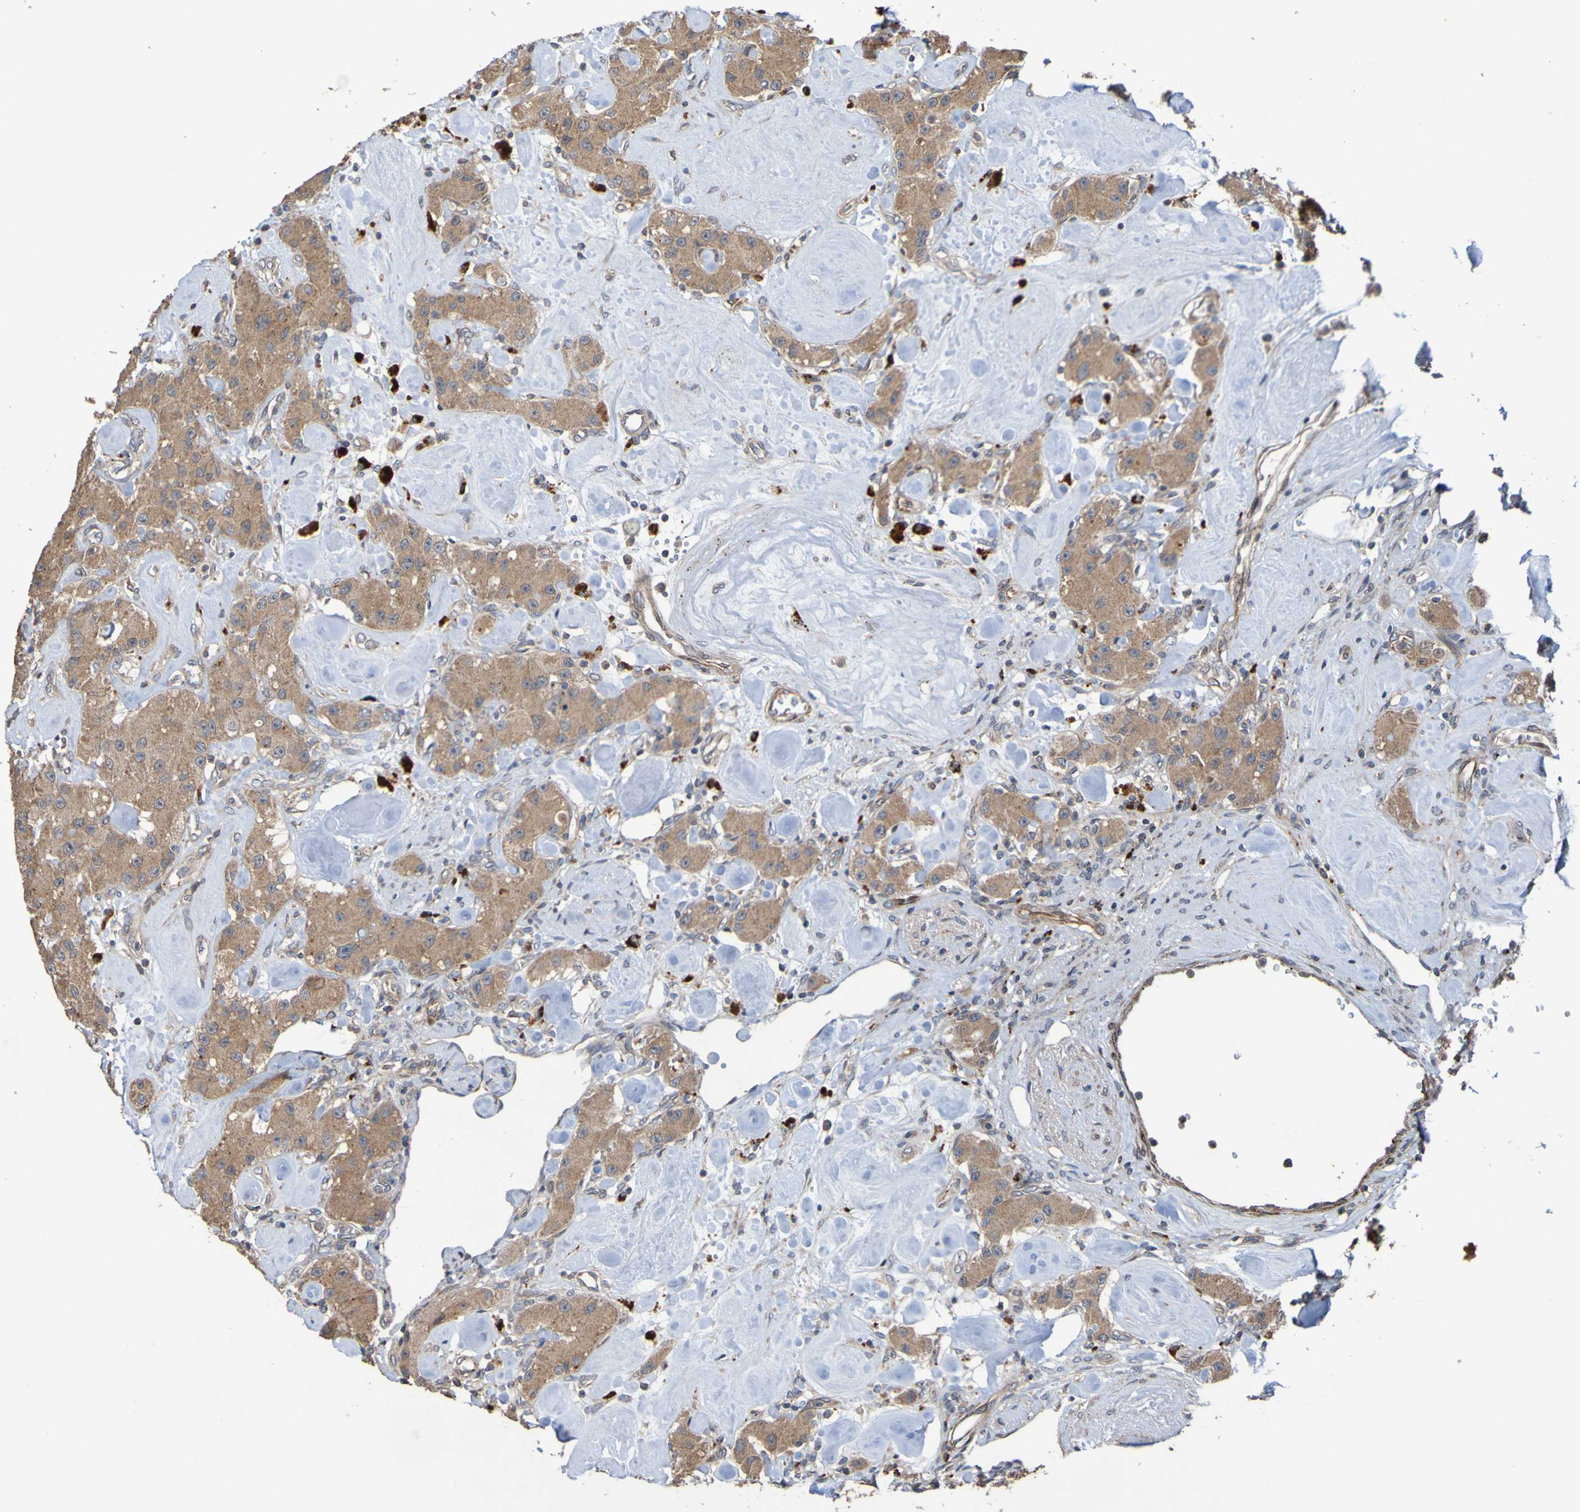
{"staining": {"intensity": "moderate", "quantity": ">75%", "location": "cytoplasmic/membranous"}, "tissue": "carcinoid", "cell_type": "Tumor cells", "image_type": "cancer", "snomed": [{"axis": "morphology", "description": "Carcinoid, malignant, NOS"}, {"axis": "topography", "description": "Pancreas"}], "caption": "About >75% of tumor cells in human malignant carcinoid demonstrate moderate cytoplasmic/membranous protein expression as visualized by brown immunohistochemical staining.", "gene": "UCN", "patient": {"sex": "male", "age": 41}}